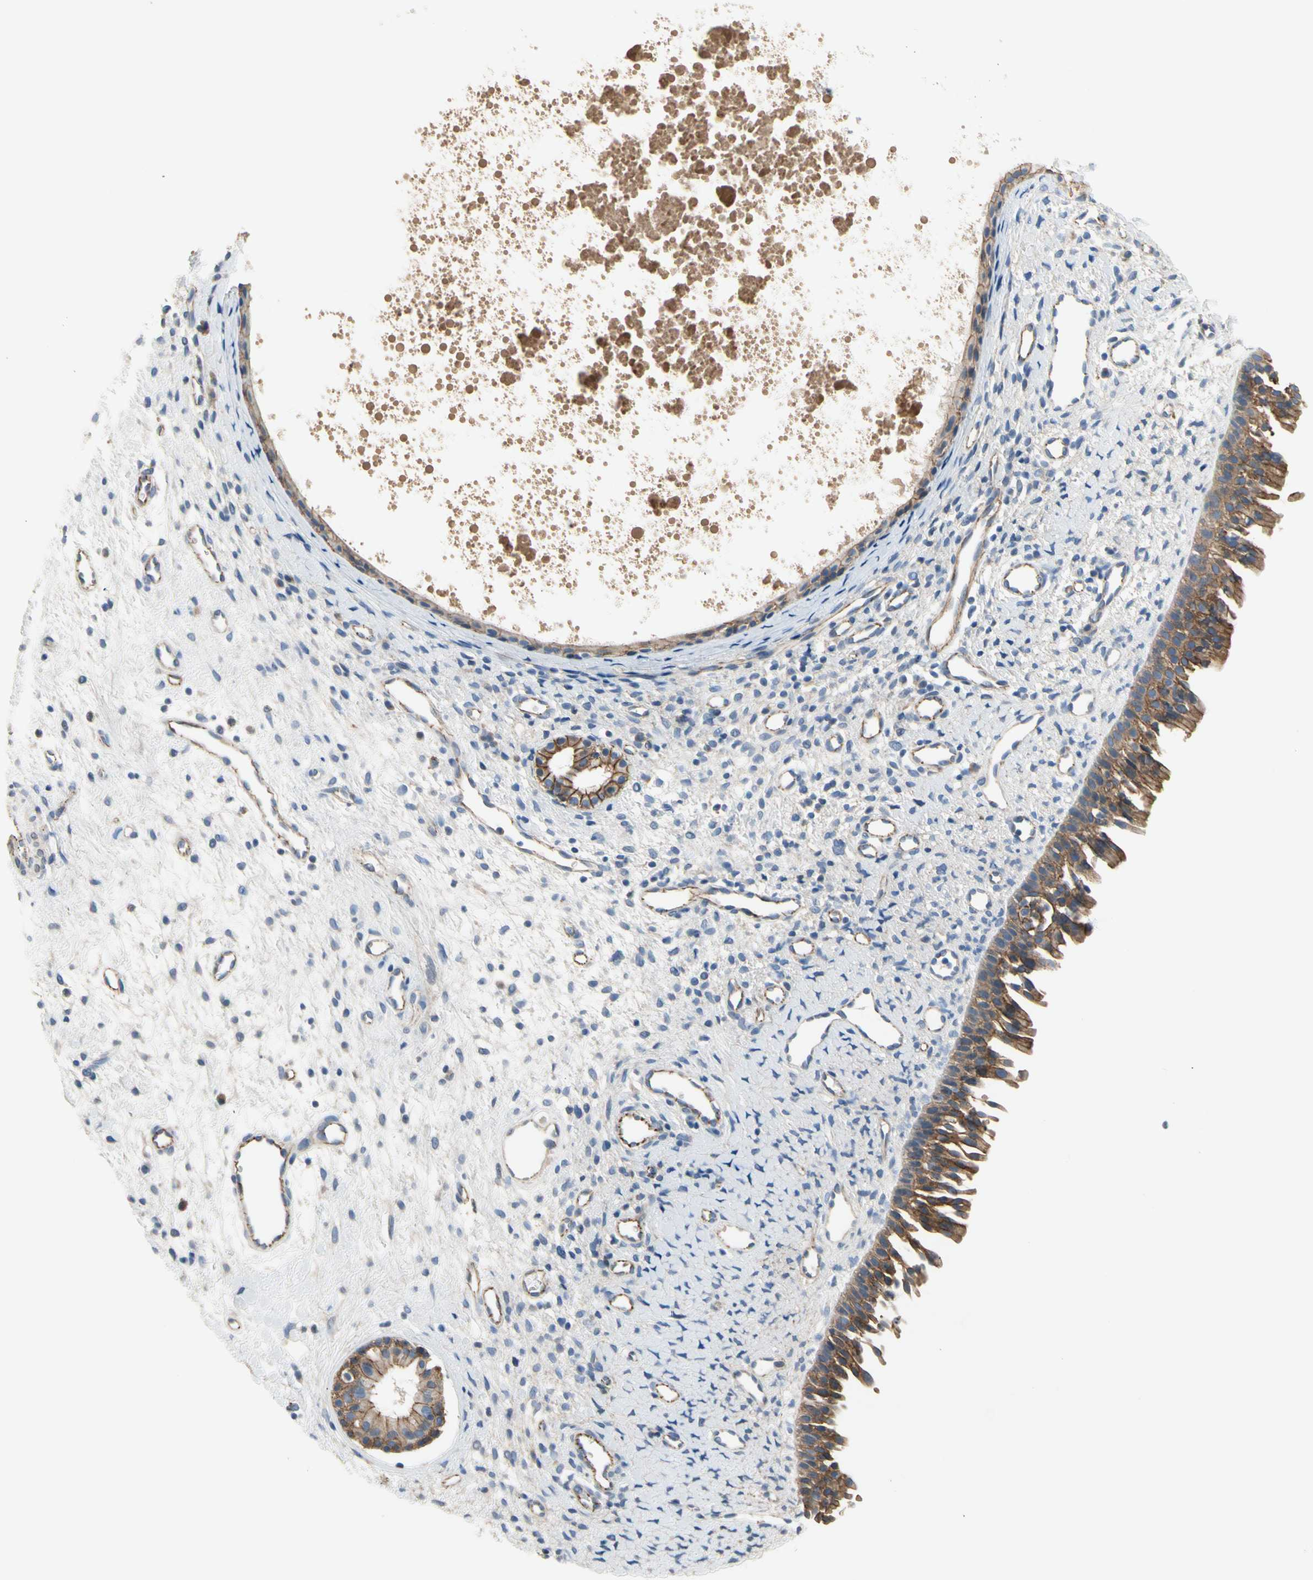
{"staining": {"intensity": "moderate", "quantity": "25%-75%", "location": "cytoplasmic/membranous"}, "tissue": "nasopharynx", "cell_type": "Respiratory epithelial cells", "image_type": "normal", "snomed": [{"axis": "morphology", "description": "Normal tissue, NOS"}, {"axis": "topography", "description": "Nasopharynx"}], "caption": "Normal nasopharynx displays moderate cytoplasmic/membranous expression in approximately 25%-75% of respiratory epithelial cells (DAB = brown stain, brightfield microscopy at high magnification)..", "gene": "LGR6", "patient": {"sex": "male", "age": 22}}